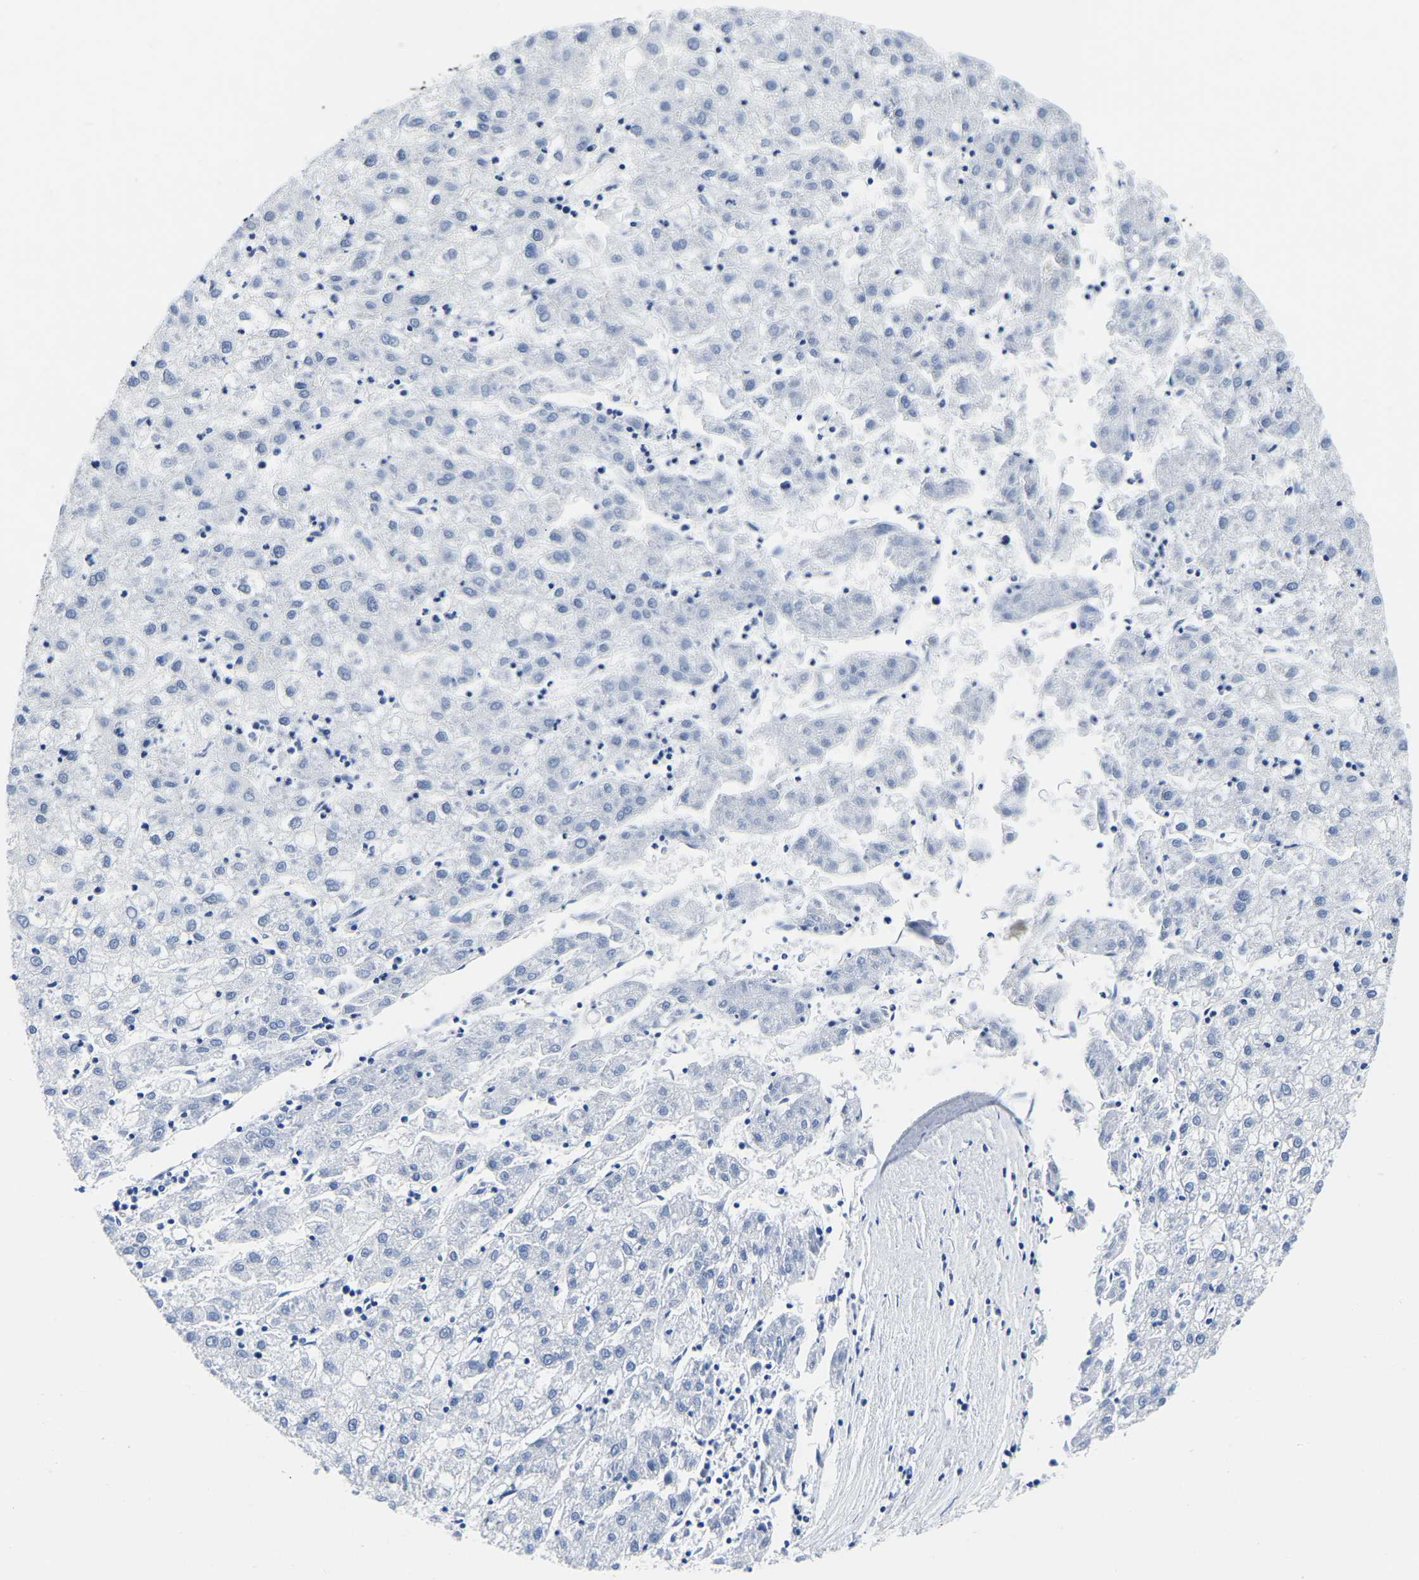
{"staining": {"intensity": "negative", "quantity": "none", "location": "none"}, "tissue": "liver cancer", "cell_type": "Tumor cells", "image_type": "cancer", "snomed": [{"axis": "morphology", "description": "Carcinoma, Hepatocellular, NOS"}, {"axis": "topography", "description": "Liver"}], "caption": "Human liver hepatocellular carcinoma stained for a protein using immunohistochemistry reveals no staining in tumor cells.", "gene": "UBA1", "patient": {"sex": "male", "age": 72}}